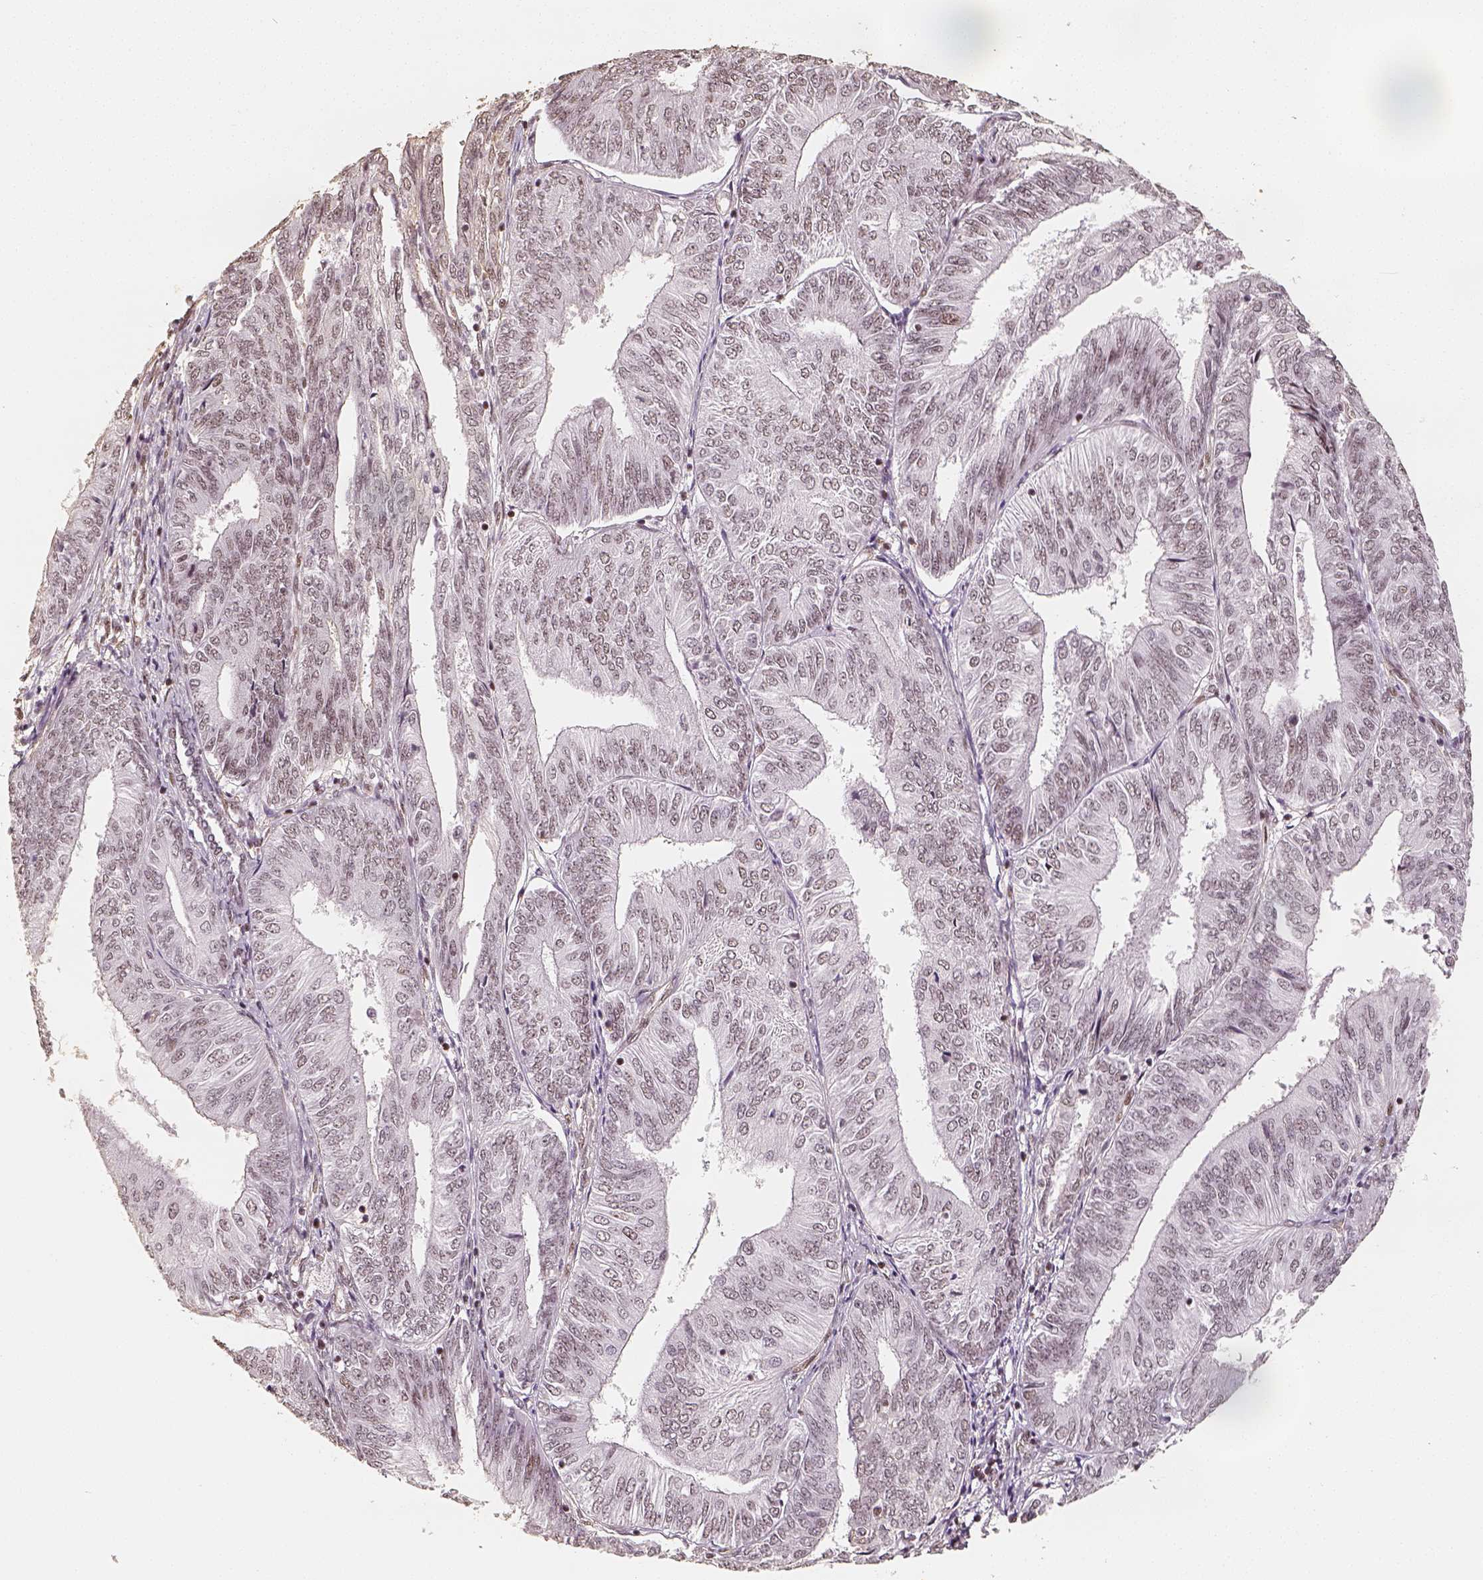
{"staining": {"intensity": "weak", "quantity": "25%-75%", "location": "nuclear"}, "tissue": "endometrial cancer", "cell_type": "Tumor cells", "image_type": "cancer", "snomed": [{"axis": "morphology", "description": "Adenocarcinoma, NOS"}, {"axis": "topography", "description": "Endometrium"}], "caption": "Endometrial adenocarcinoma tissue exhibits weak nuclear positivity in about 25%-75% of tumor cells", "gene": "HDAC1", "patient": {"sex": "female", "age": 58}}